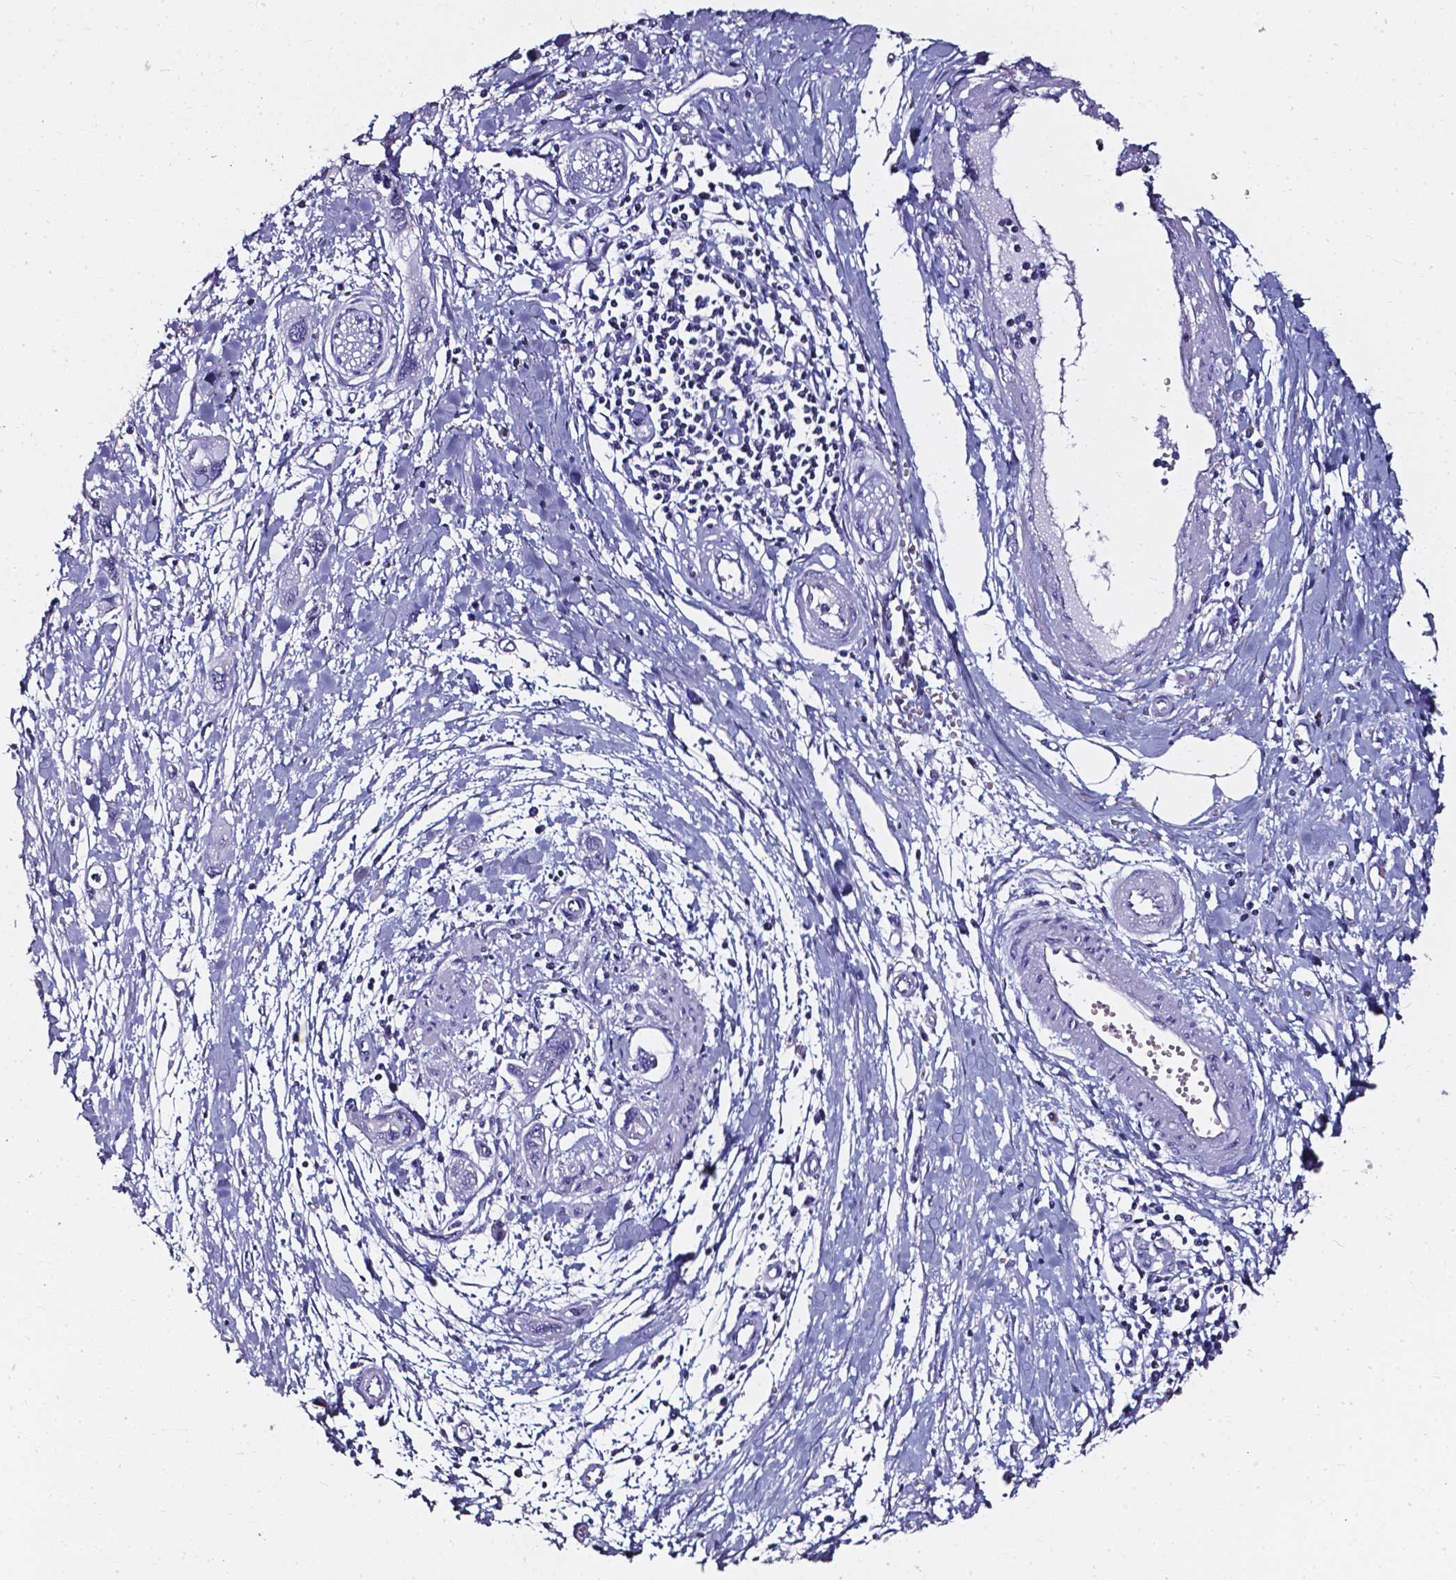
{"staining": {"intensity": "negative", "quantity": "none", "location": "none"}, "tissue": "pancreatic cancer", "cell_type": "Tumor cells", "image_type": "cancer", "snomed": [{"axis": "morphology", "description": "Adenocarcinoma, NOS"}, {"axis": "topography", "description": "Pancreas"}], "caption": "A histopathology image of pancreatic cancer (adenocarcinoma) stained for a protein reveals no brown staining in tumor cells.", "gene": "AKR1B10", "patient": {"sex": "male", "age": 60}}